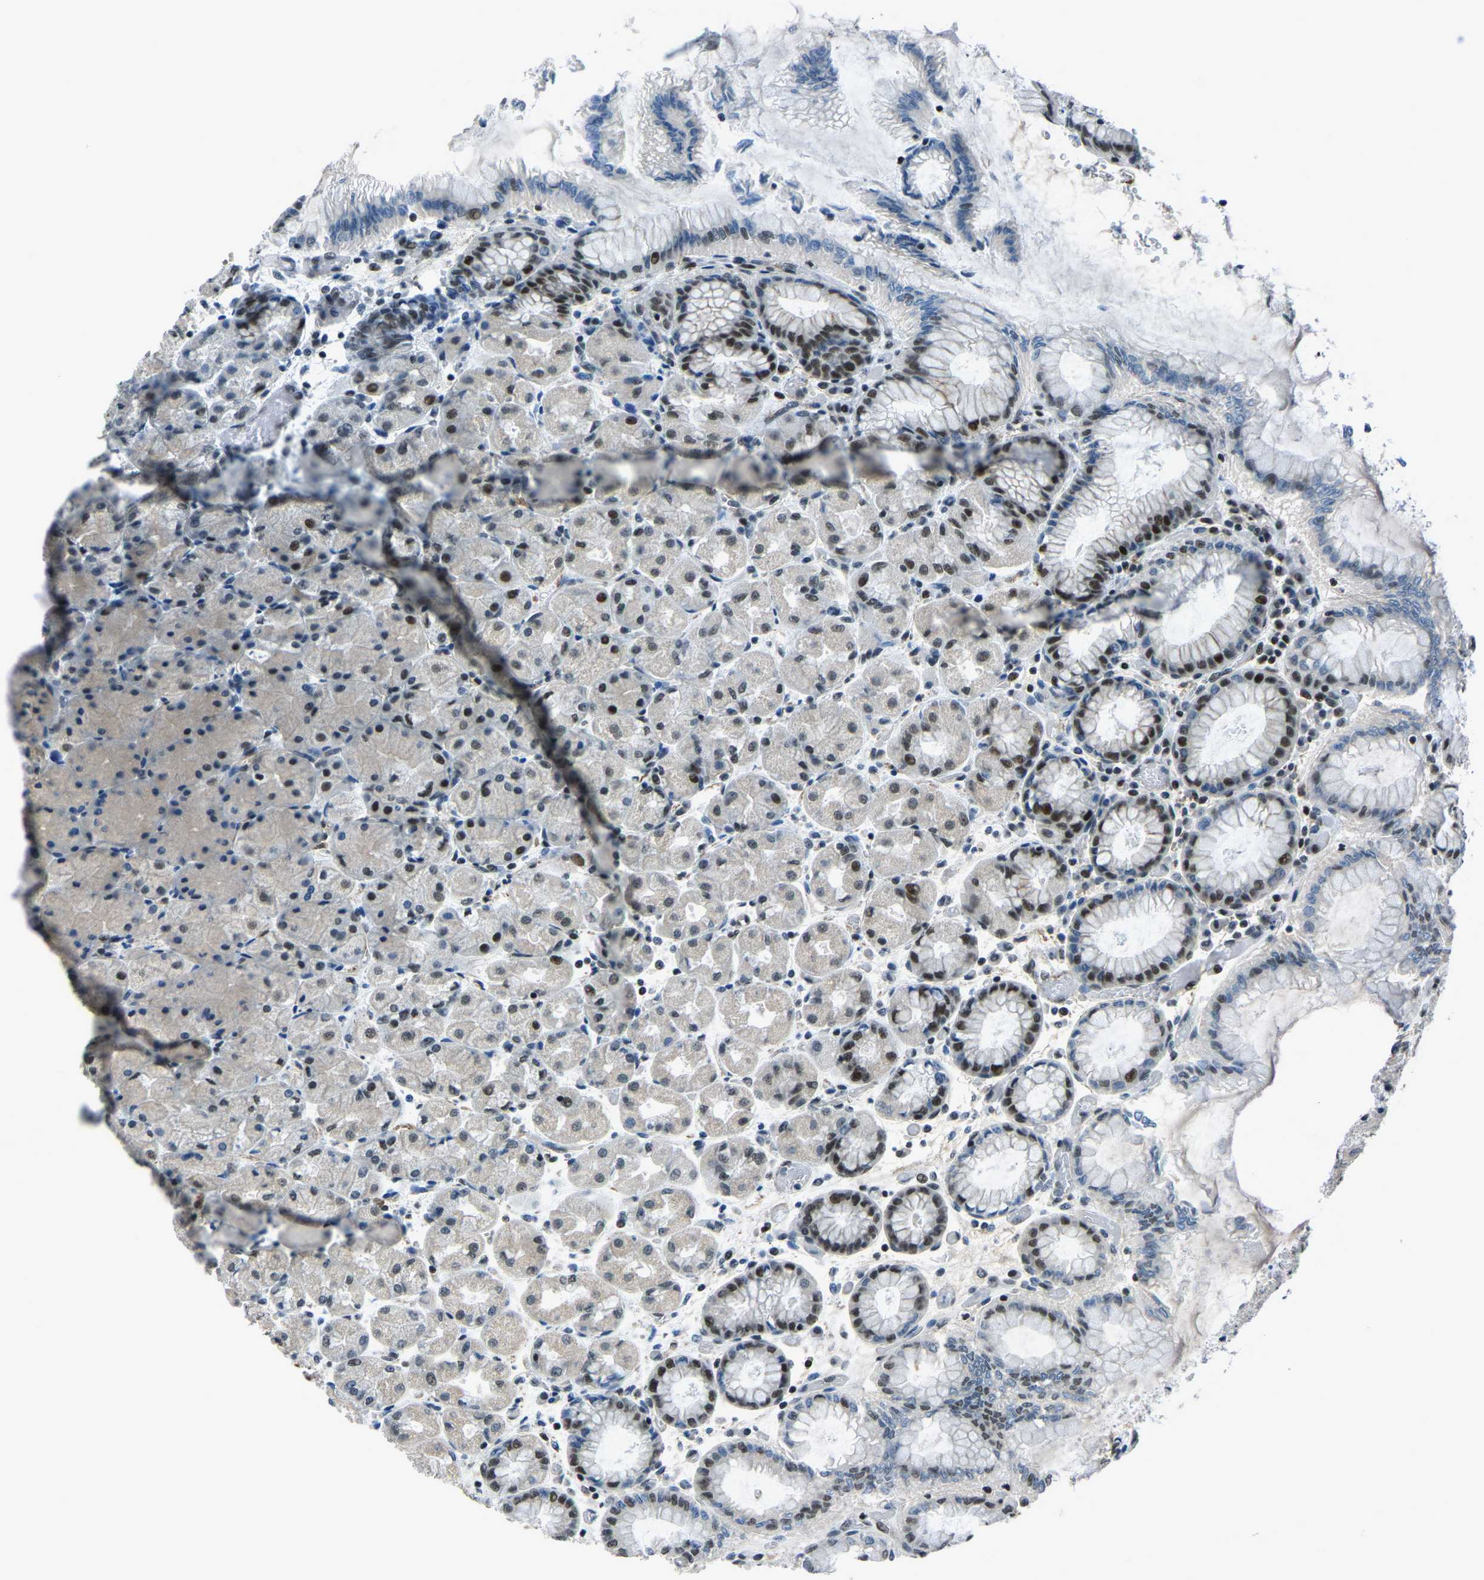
{"staining": {"intensity": "moderate", "quantity": "25%-75%", "location": "nuclear"}, "tissue": "stomach", "cell_type": "Glandular cells", "image_type": "normal", "snomed": [{"axis": "morphology", "description": "Normal tissue, NOS"}, {"axis": "topography", "description": "Stomach, upper"}], "caption": "Moderate nuclear protein positivity is seen in approximately 25%-75% of glandular cells in stomach.", "gene": "PRCC", "patient": {"sex": "female", "age": 56}}